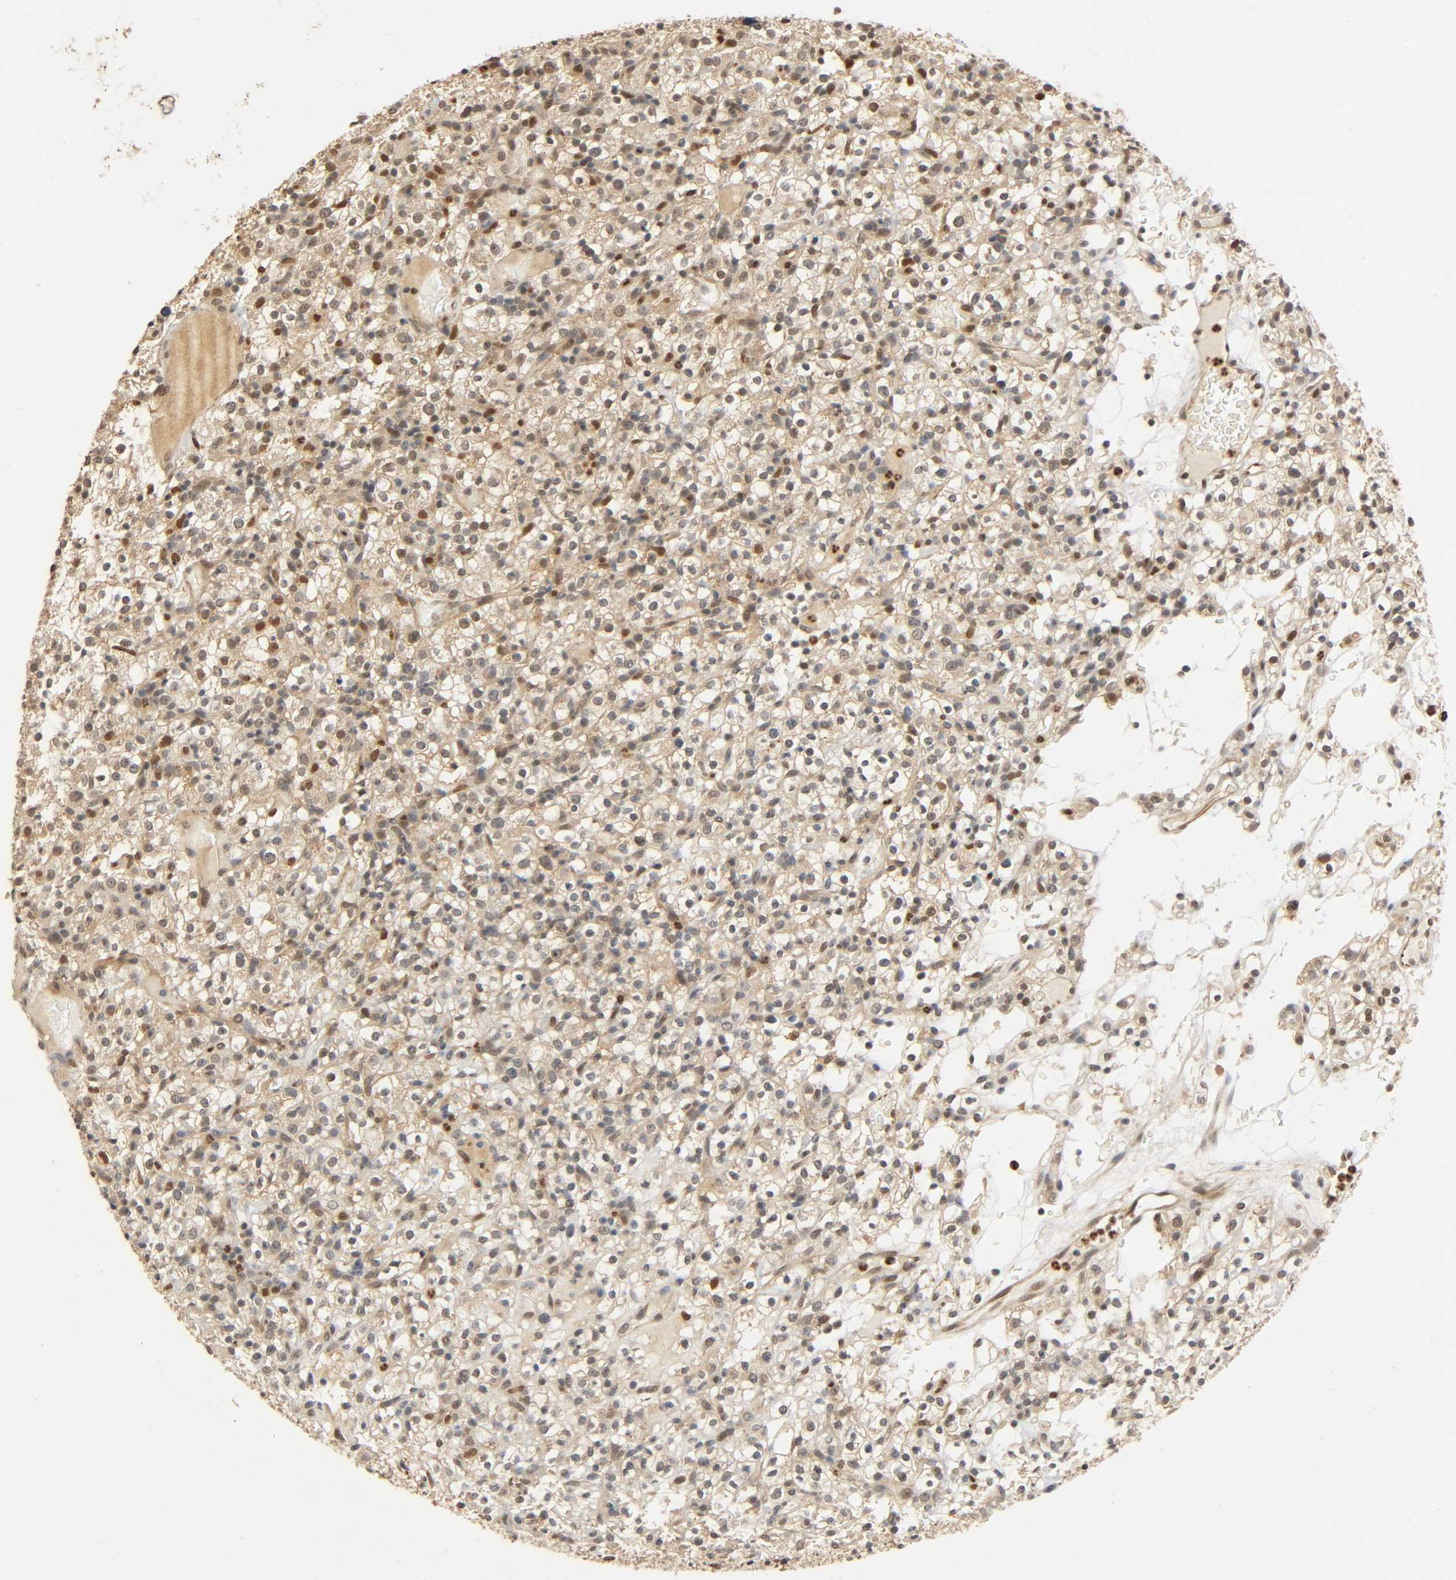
{"staining": {"intensity": "moderate", "quantity": "25%-75%", "location": "cytoplasmic/membranous,nuclear"}, "tissue": "renal cancer", "cell_type": "Tumor cells", "image_type": "cancer", "snomed": [{"axis": "morphology", "description": "Normal tissue, NOS"}, {"axis": "morphology", "description": "Adenocarcinoma, NOS"}, {"axis": "topography", "description": "Kidney"}], "caption": "DAB (3,3'-diaminobenzidine) immunohistochemical staining of human renal cancer reveals moderate cytoplasmic/membranous and nuclear protein expression in approximately 25%-75% of tumor cells.", "gene": "ZFPM2", "patient": {"sex": "female", "age": 72}}